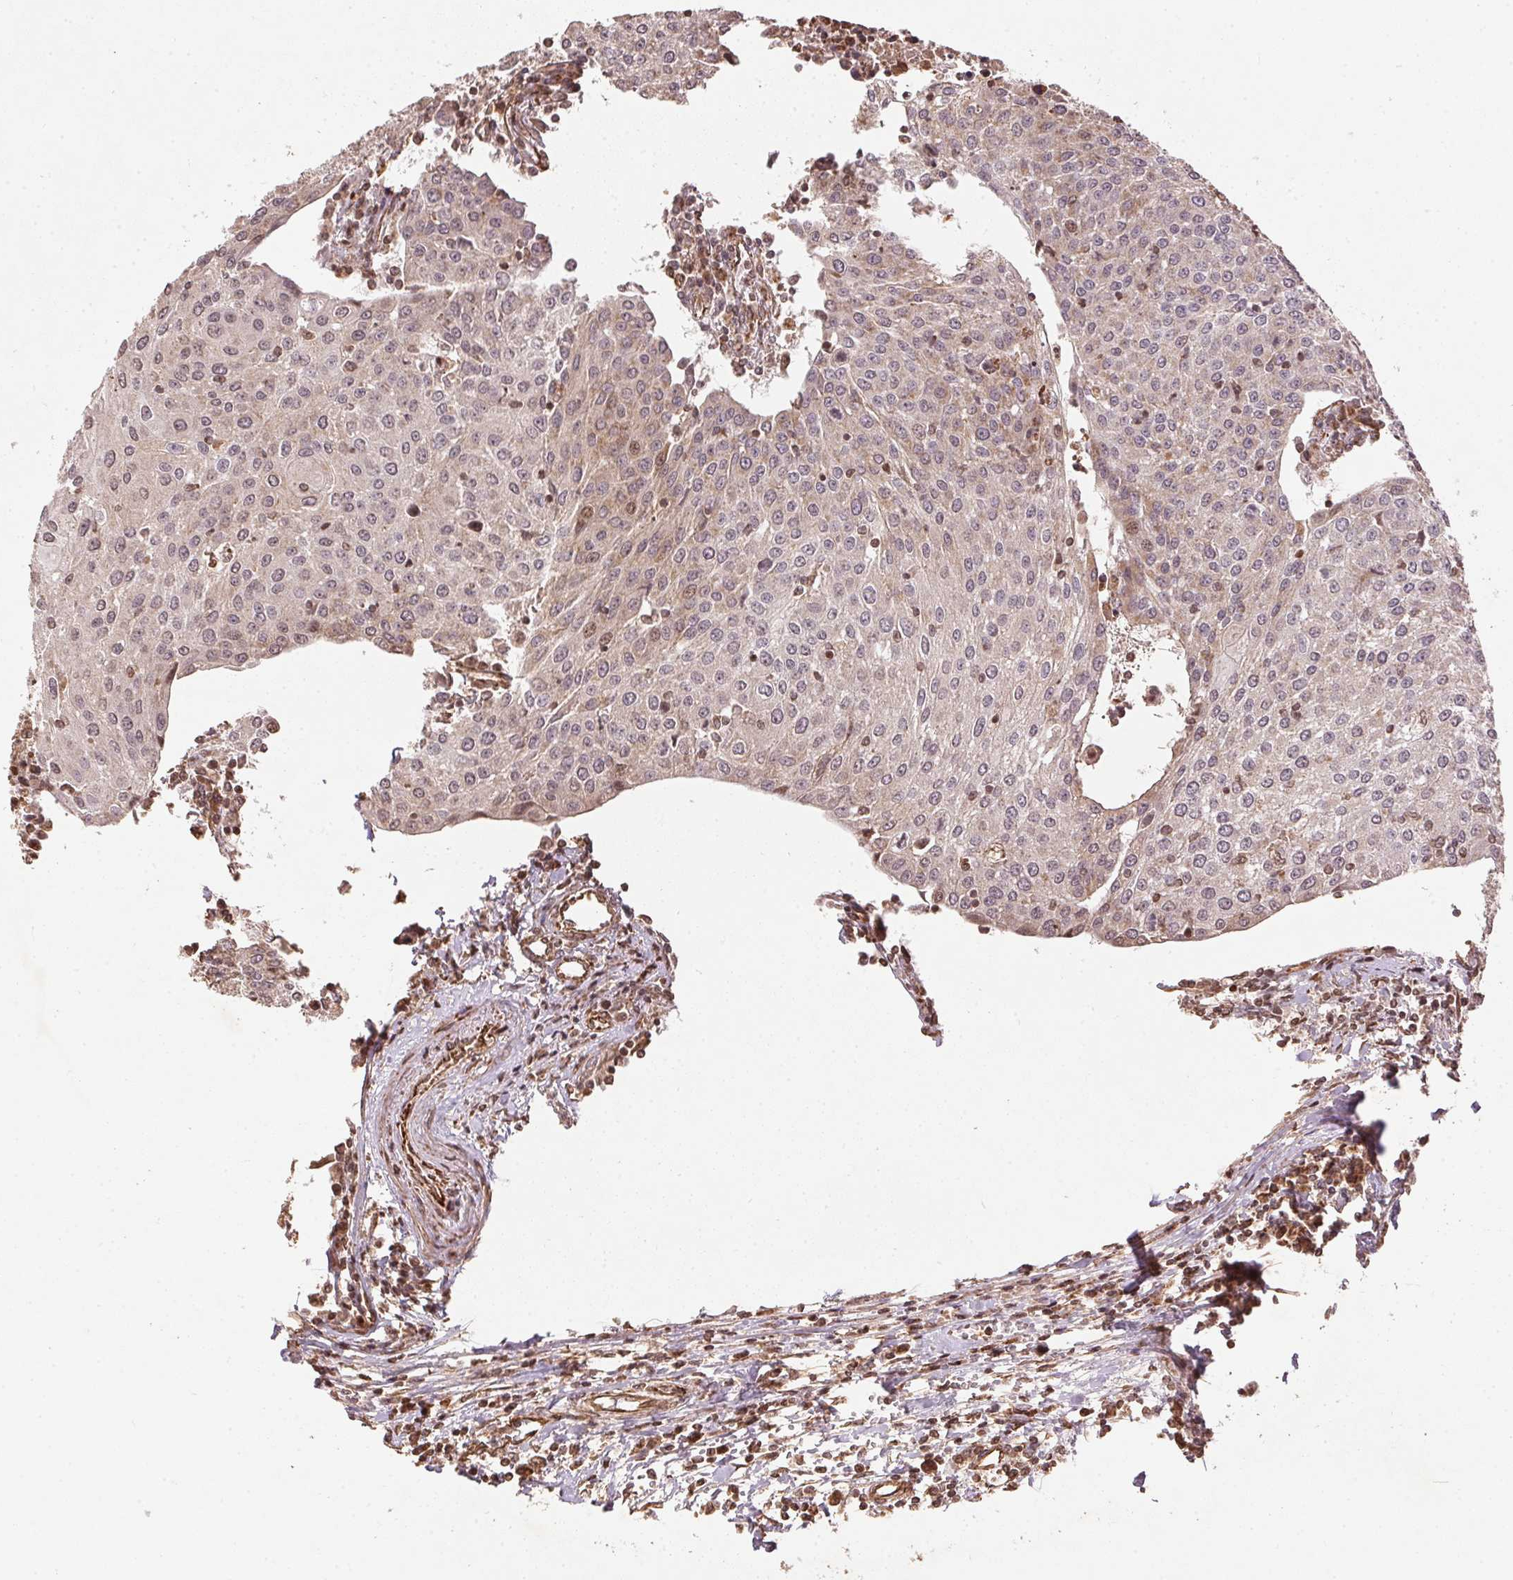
{"staining": {"intensity": "negative", "quantity": "none", "location": "none"}, "tissue": "urothelial cancer", "cell_type": "Tumor cells", "image_type": "cancer", "snomed": [{"axis": "morphology", "description": "Urothelial carcinoma, High grade"}, {"axis": "topography", "description": "Urinary bladder"}], "caption": "Immunohistochemical staining of human urothelial cancer demonstrates no significant positivity in tumor cells. (DAB immunohistochemistry with hematoxylin counter stain).", "gene": "SPRED2", "patient": {"sex": "female", "age": 85}}